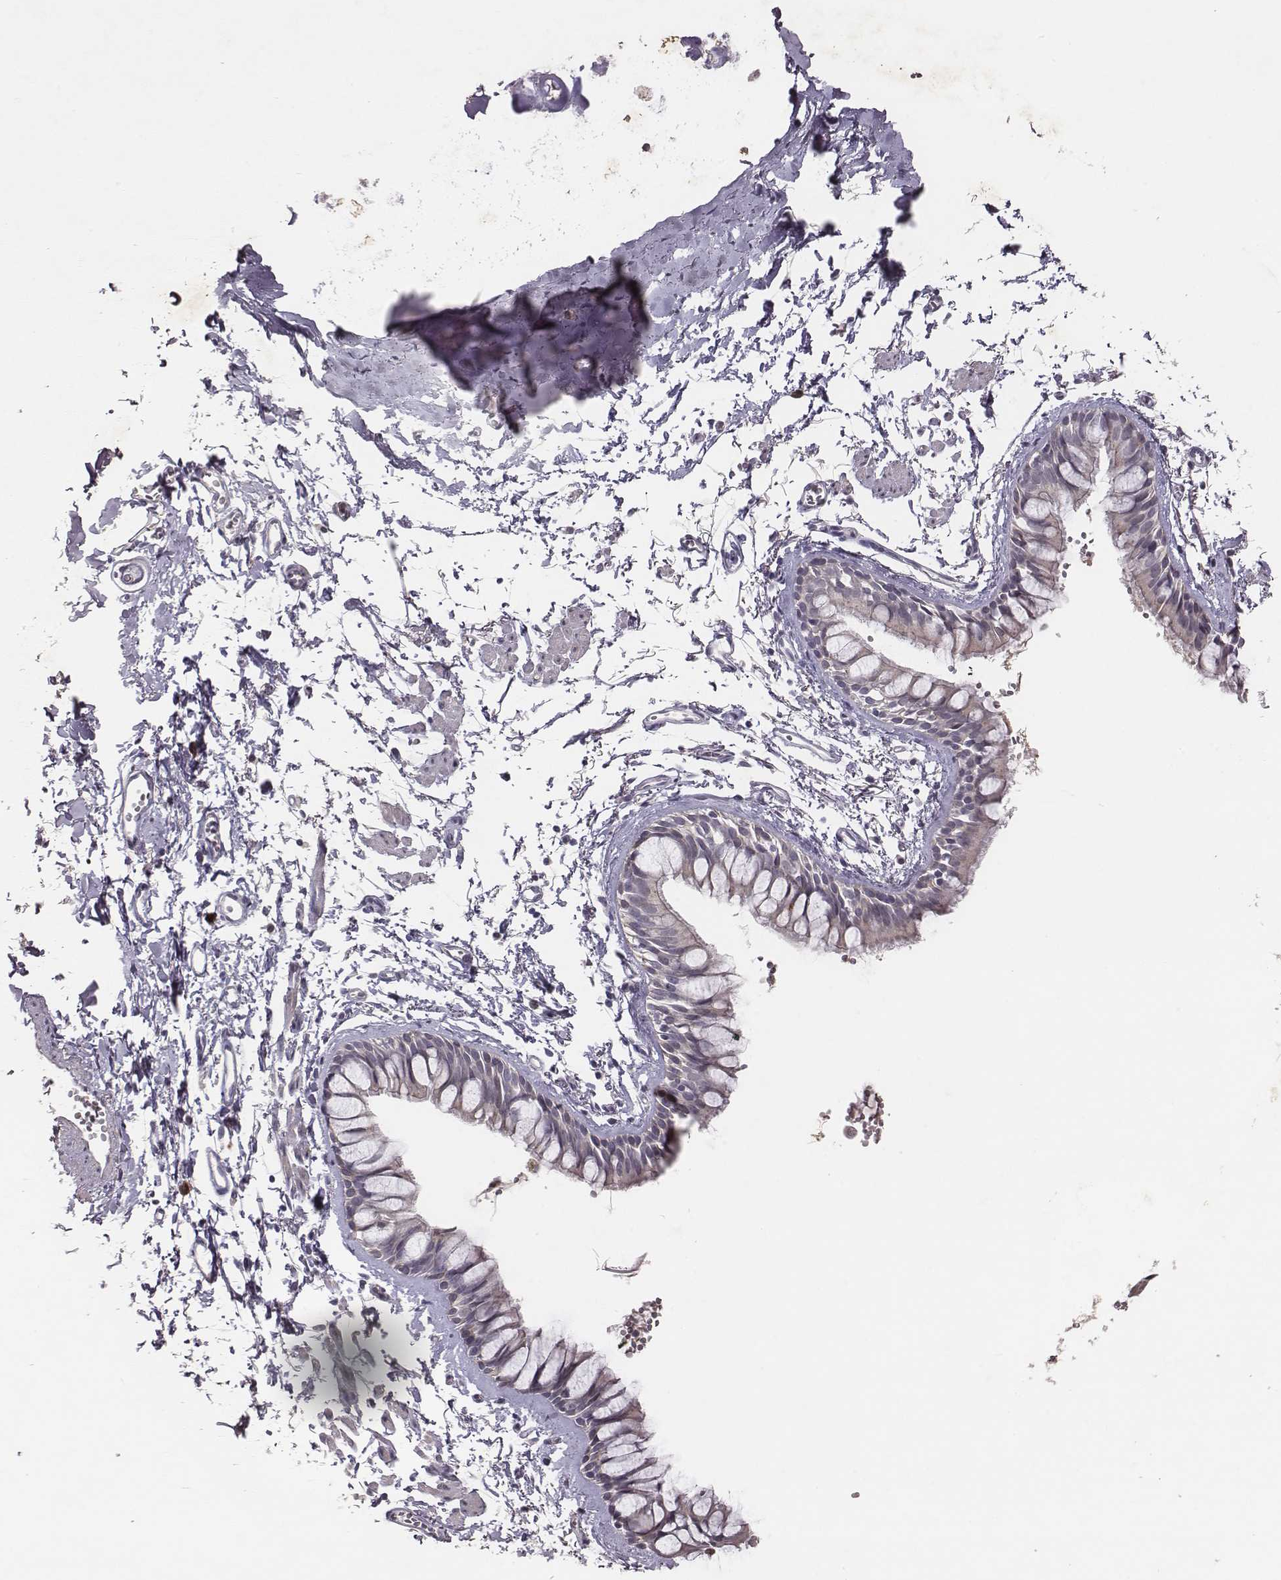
{"staining": {"intensity": "negative", "quantity": "none", "location": "none"}, "tissue": "bronchus", "cell_type": "Respiratory epithelial cells", "image_type": "normal", "snomed": [{"axis": "morphology", "description": "Normal tissue, NOS"}, {"axis": "topography", "description": "Cartilage tissue"}, {"axis": "topography", "description": "Bronchus"}], "caption": "DAB (3,3'-diaminobenzidine) immunohistochemical staining of benign bronchus exhibits no significant positivity in respiratory epithelial cells. (DAB (3,3'-diaminobenzidine) IHC visualized using brightfield microscopy, high magnification).", "gene": "SLC22A6", "patient": {"sex": "female", "age": 59}}